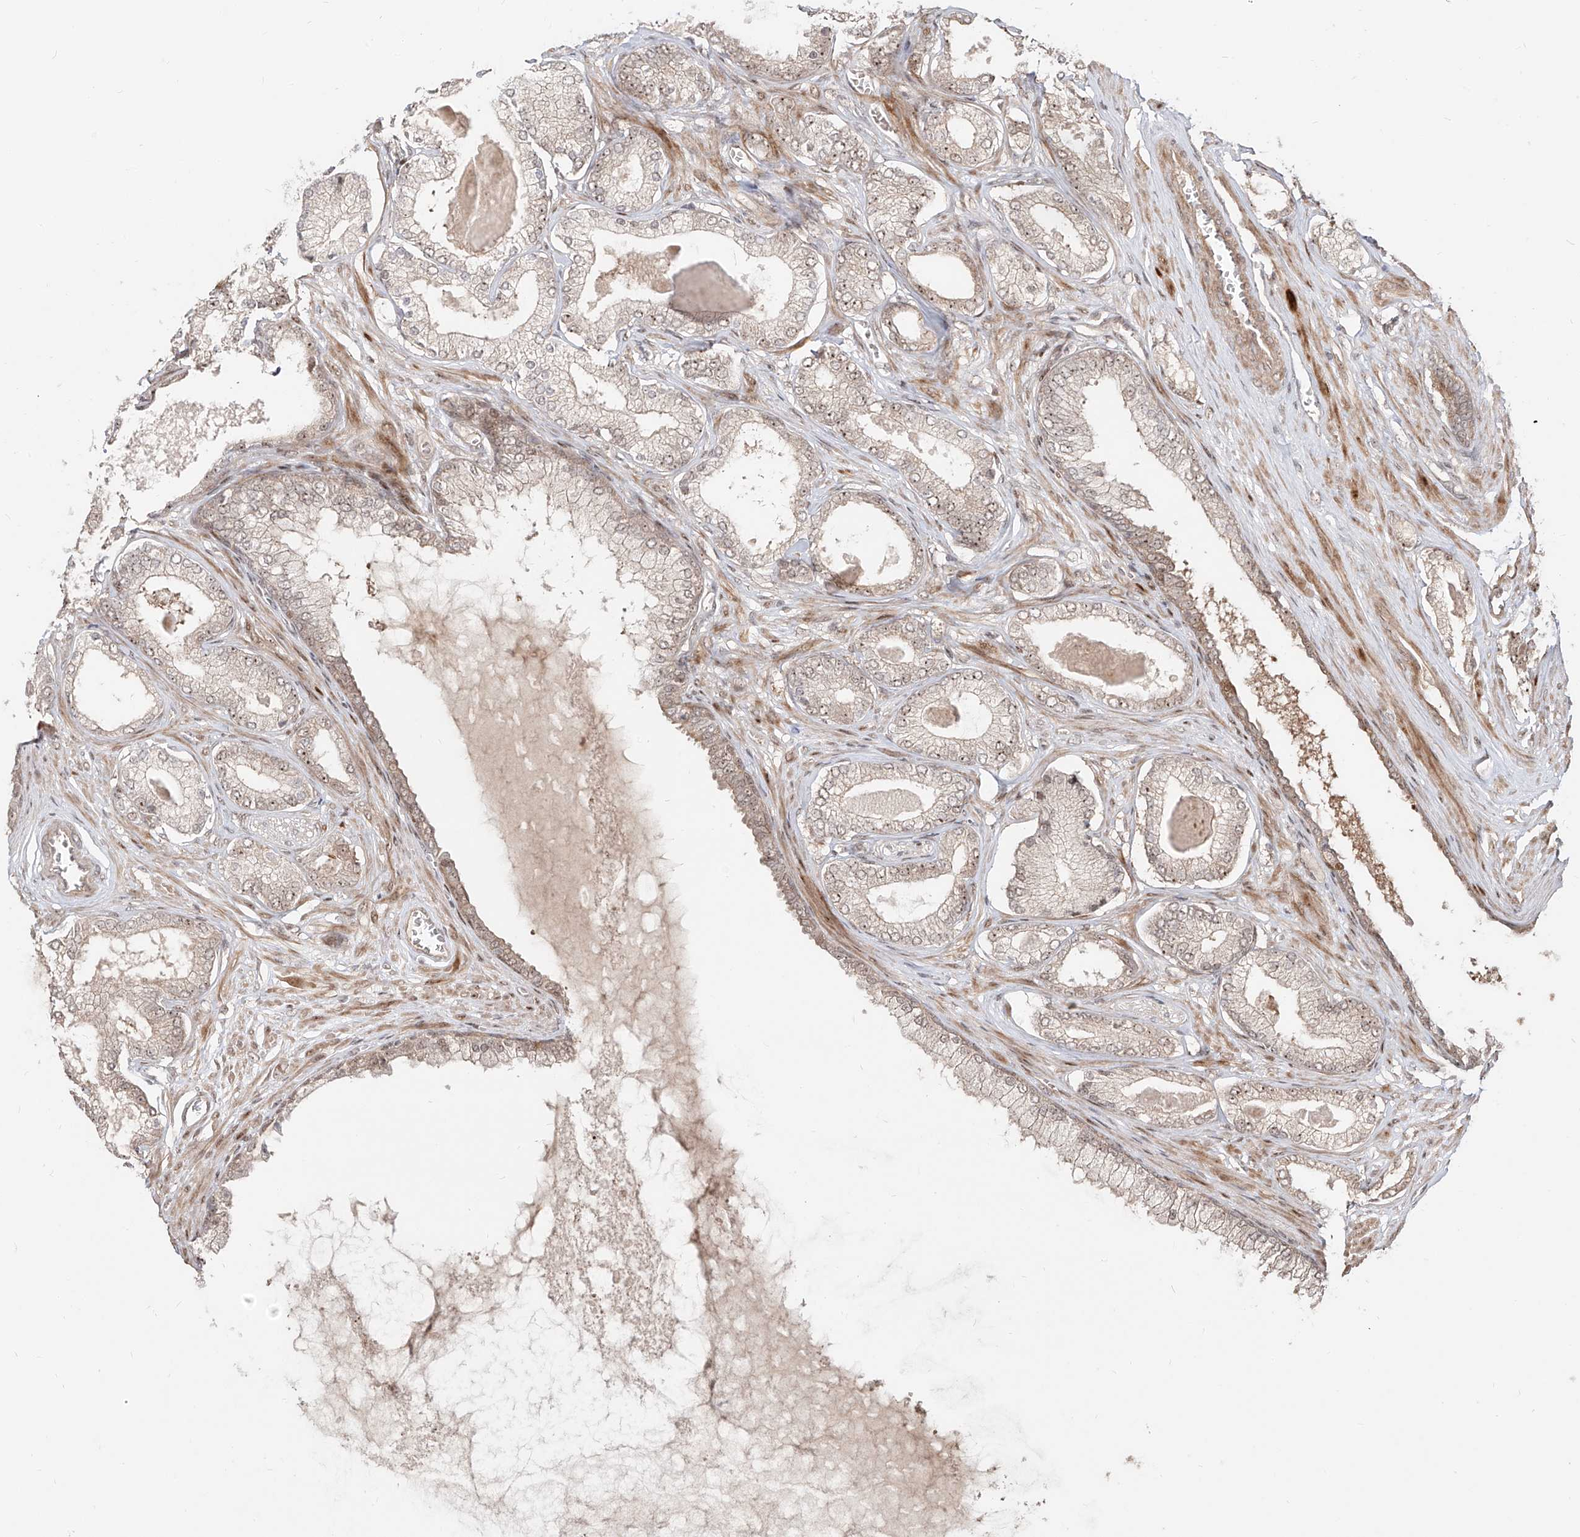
{"staining": {"intensity": "strong", "quantity": "25%-75%", "location": "nuclear"}, "tissue": "prostate cancer", "cell_type": "Tumor cells", "image_type": "cancer", "snomed": [{"axis": "morphology", "description": "Adenocarcinoma, Low grade"}, {"axis": "topography", "description": "Prostate"}], "caption": "Immunohistochemistry (IHC) of prostate adenocarcinoma (low-grade) reveals high levels of strong nuclear positivity in about 25%-75% of tumor cells. The protein of interest is stained brown, and the nuclei are stained in blue (DAB (3,3'-diaminobenzidine) IHC with brightfield microscopy, high magnification).", "gene": "ZNF710", "patient": {"sex": "male", "age": 70}}